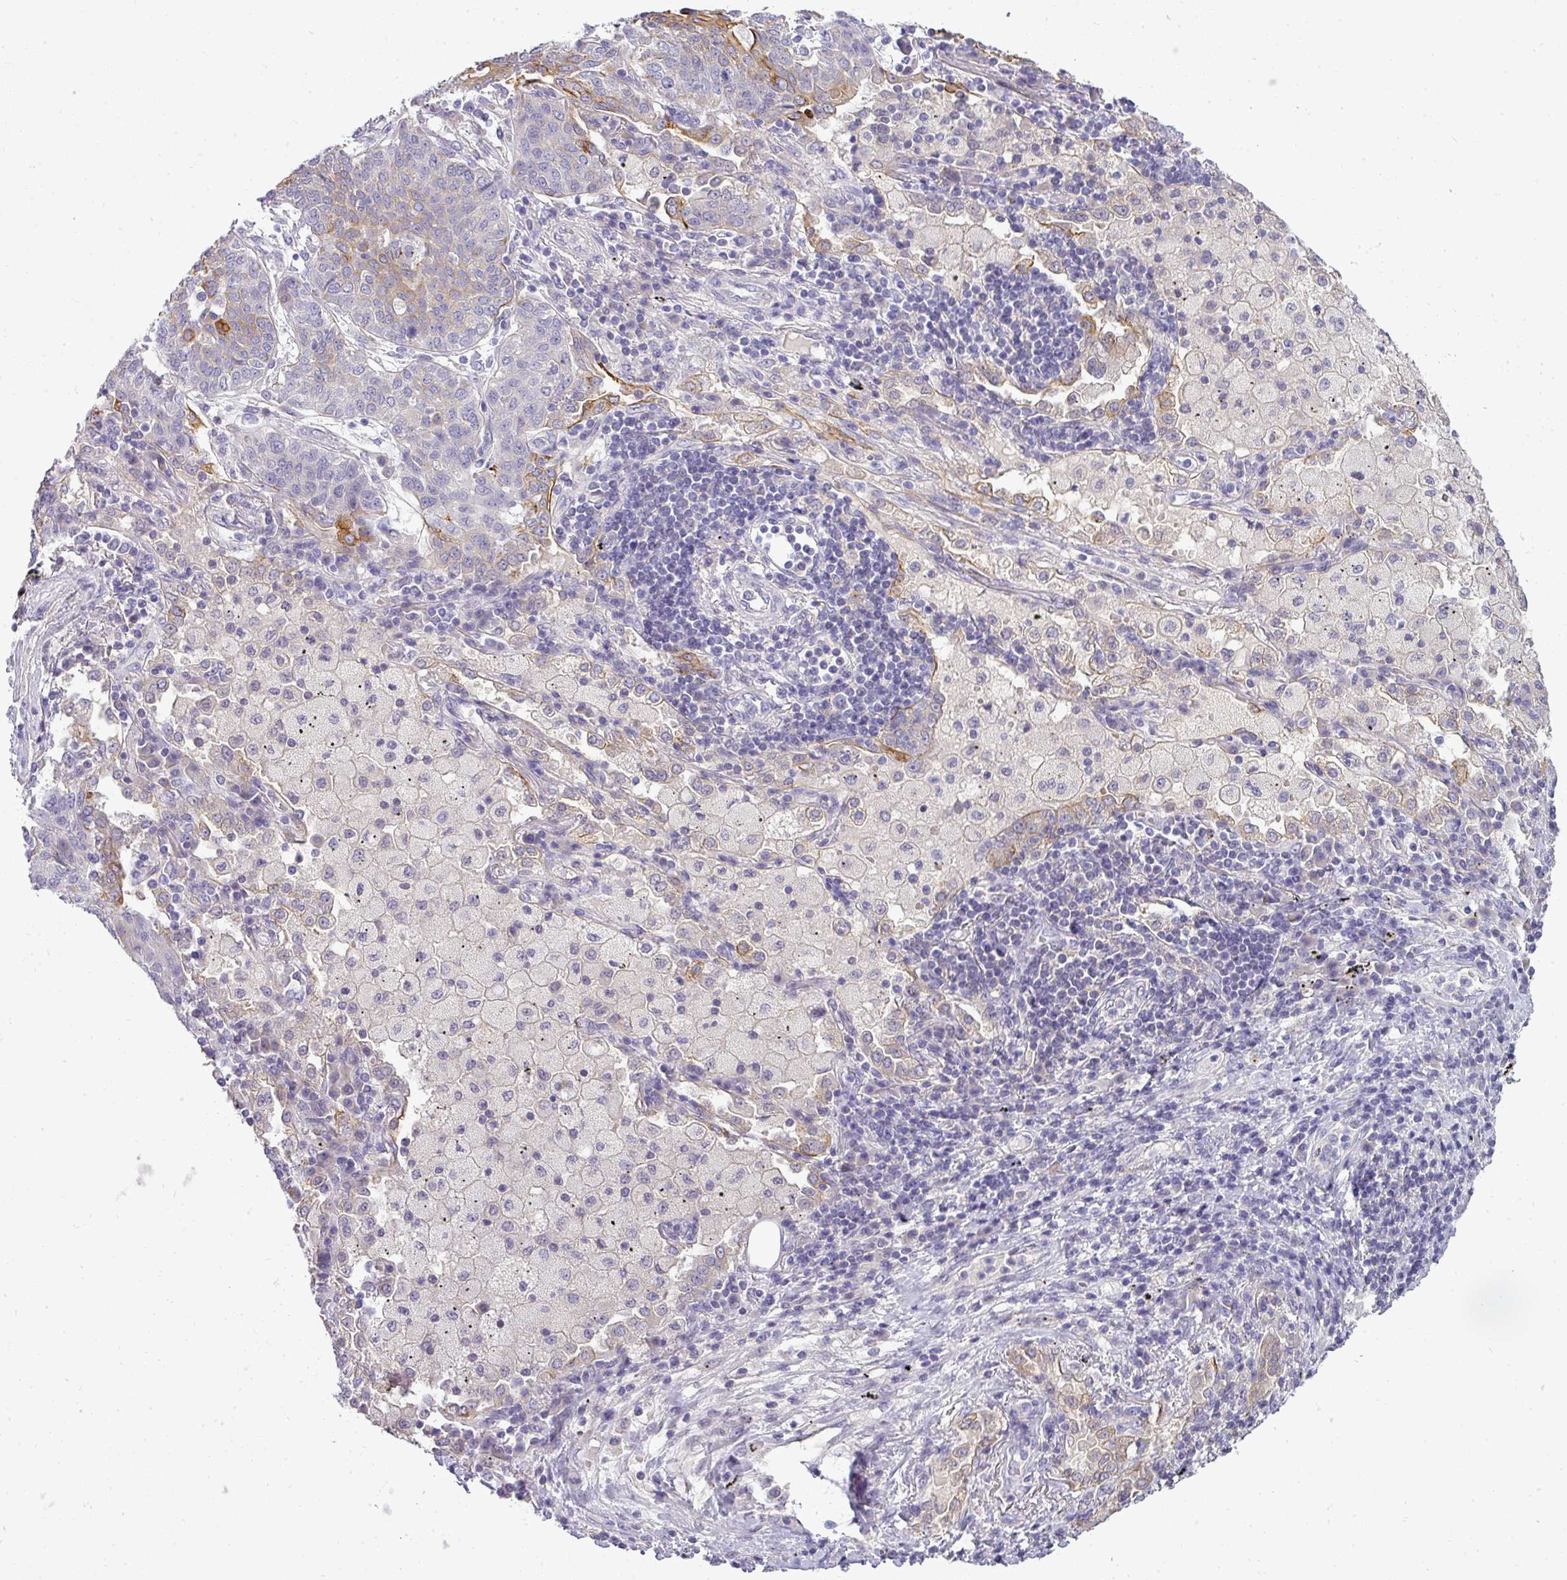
{"staining": {"intensity": "moderate", "quantity": "<25%", "location": "cytoplasmic/membranous"}, "tissue": "lung cancer", "cell_type": "Tumor cells", "image_type": "cancer", "snomed": [{"axis": "morphology", "description": "Squamous cell carcinoma, NOS"}, {"axis": "topography", "description": "Lung"}], "caption": "Lung cancer was stained to show a protein in brown. There is low levels of moderate cytoplasmic/membranous staining in approximately <25% of tumor cells. (IHC, brightfield microscopy, high magnification).", "gene": "ASXL3", "patient": {"sex": "female", "age": 70}}